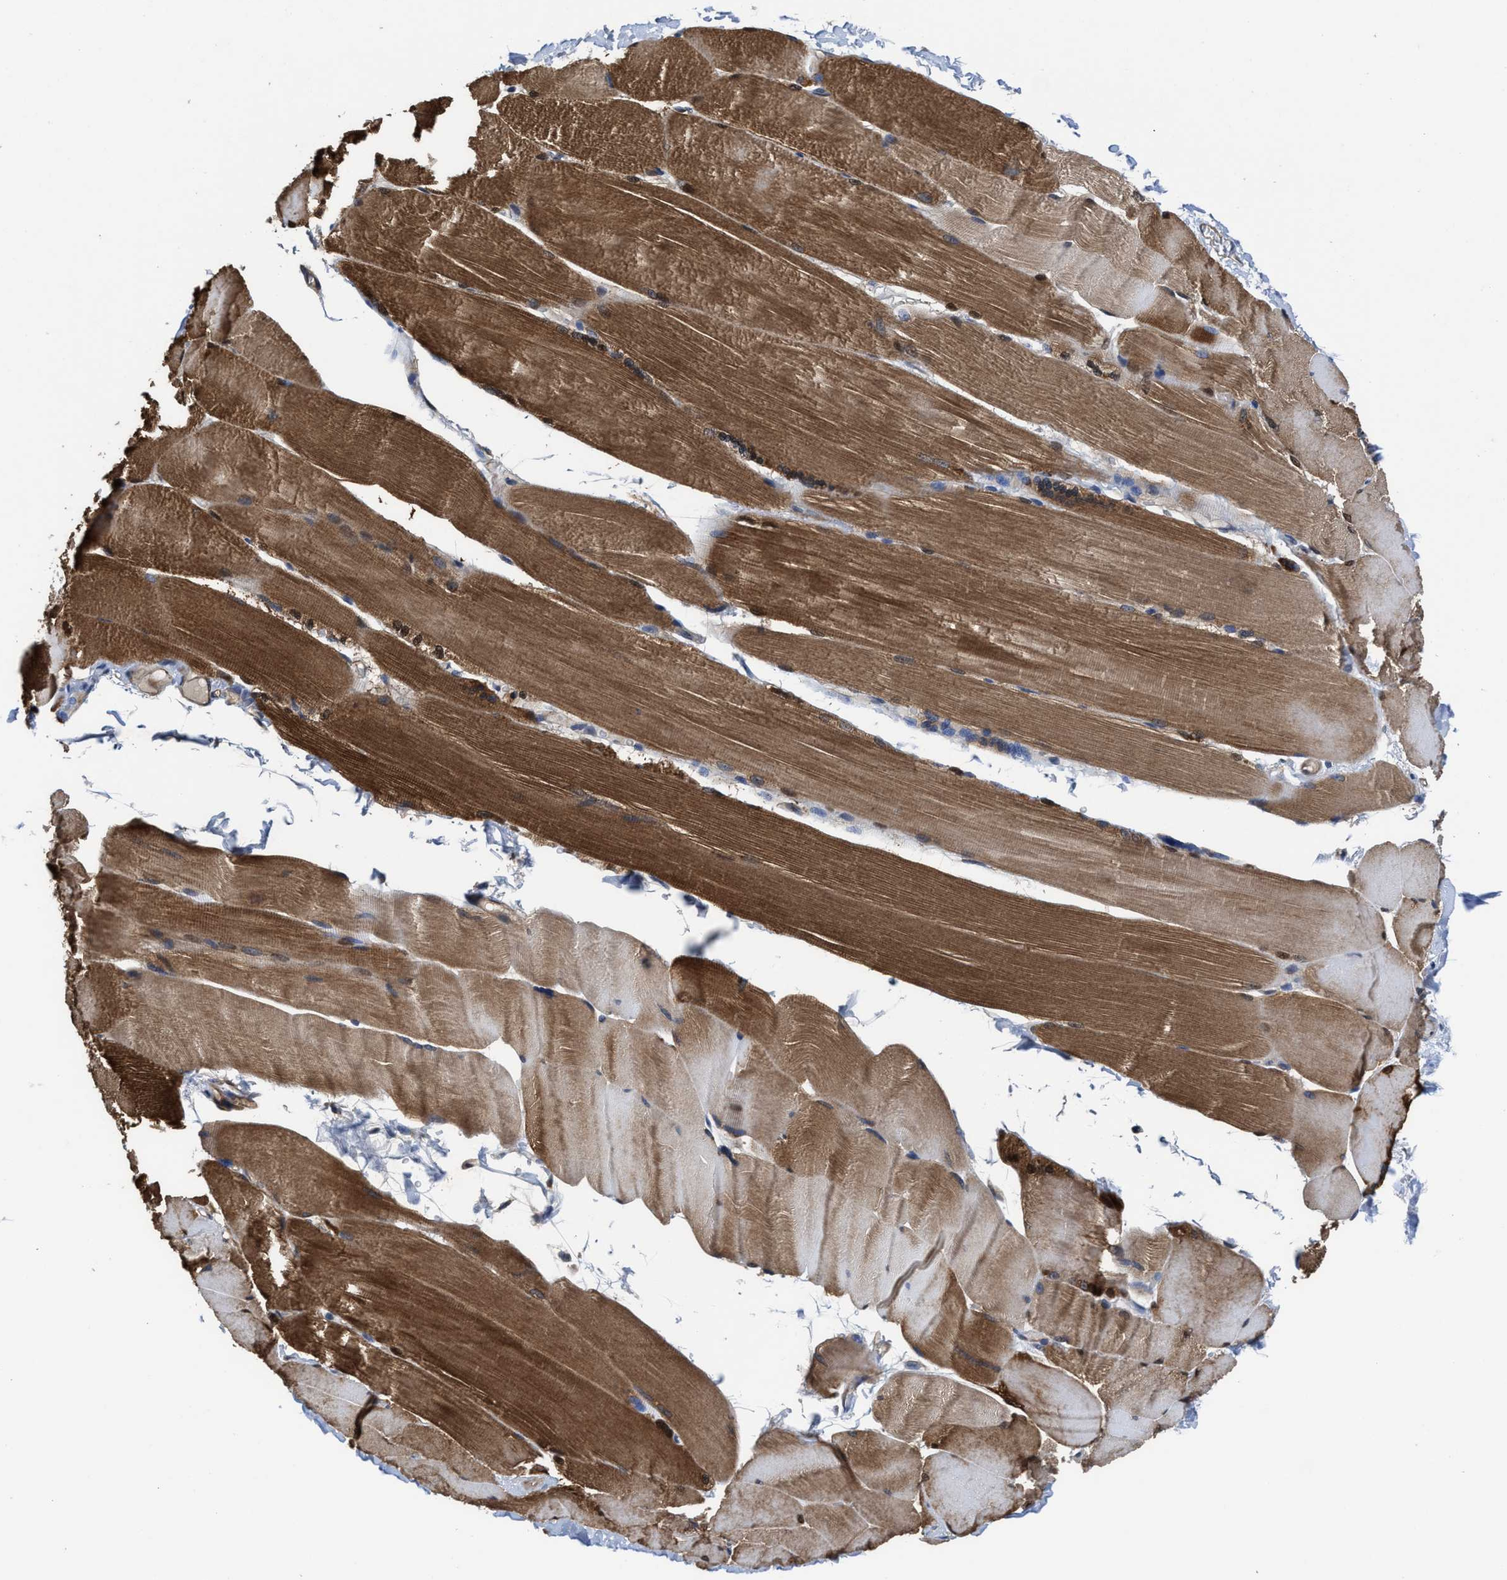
{"staining": {"intensity": "strong", "quantity": "25%-75%", "location": "cytoplasmic/membranous"}, "tissue": "skeletal muscle", "cell_type": "Myocytes", "image_type": "normal", "snomed": [{"axis": "morphology", "description": "Normal tissue, NOS"}, {"axis": "topography", "description": "Skin"}, {"axis": "topography", "description": "Skeletal muscle"}], "caption": "A brown stain labels strong cytoplasmic/membranous positivity of a protein in myocytes of benign human skeletal muscle. (IHC, brightfield microscopy, high magnification).", "gene": "KIF12", "patient": {"sex": "male", "age": 83}}